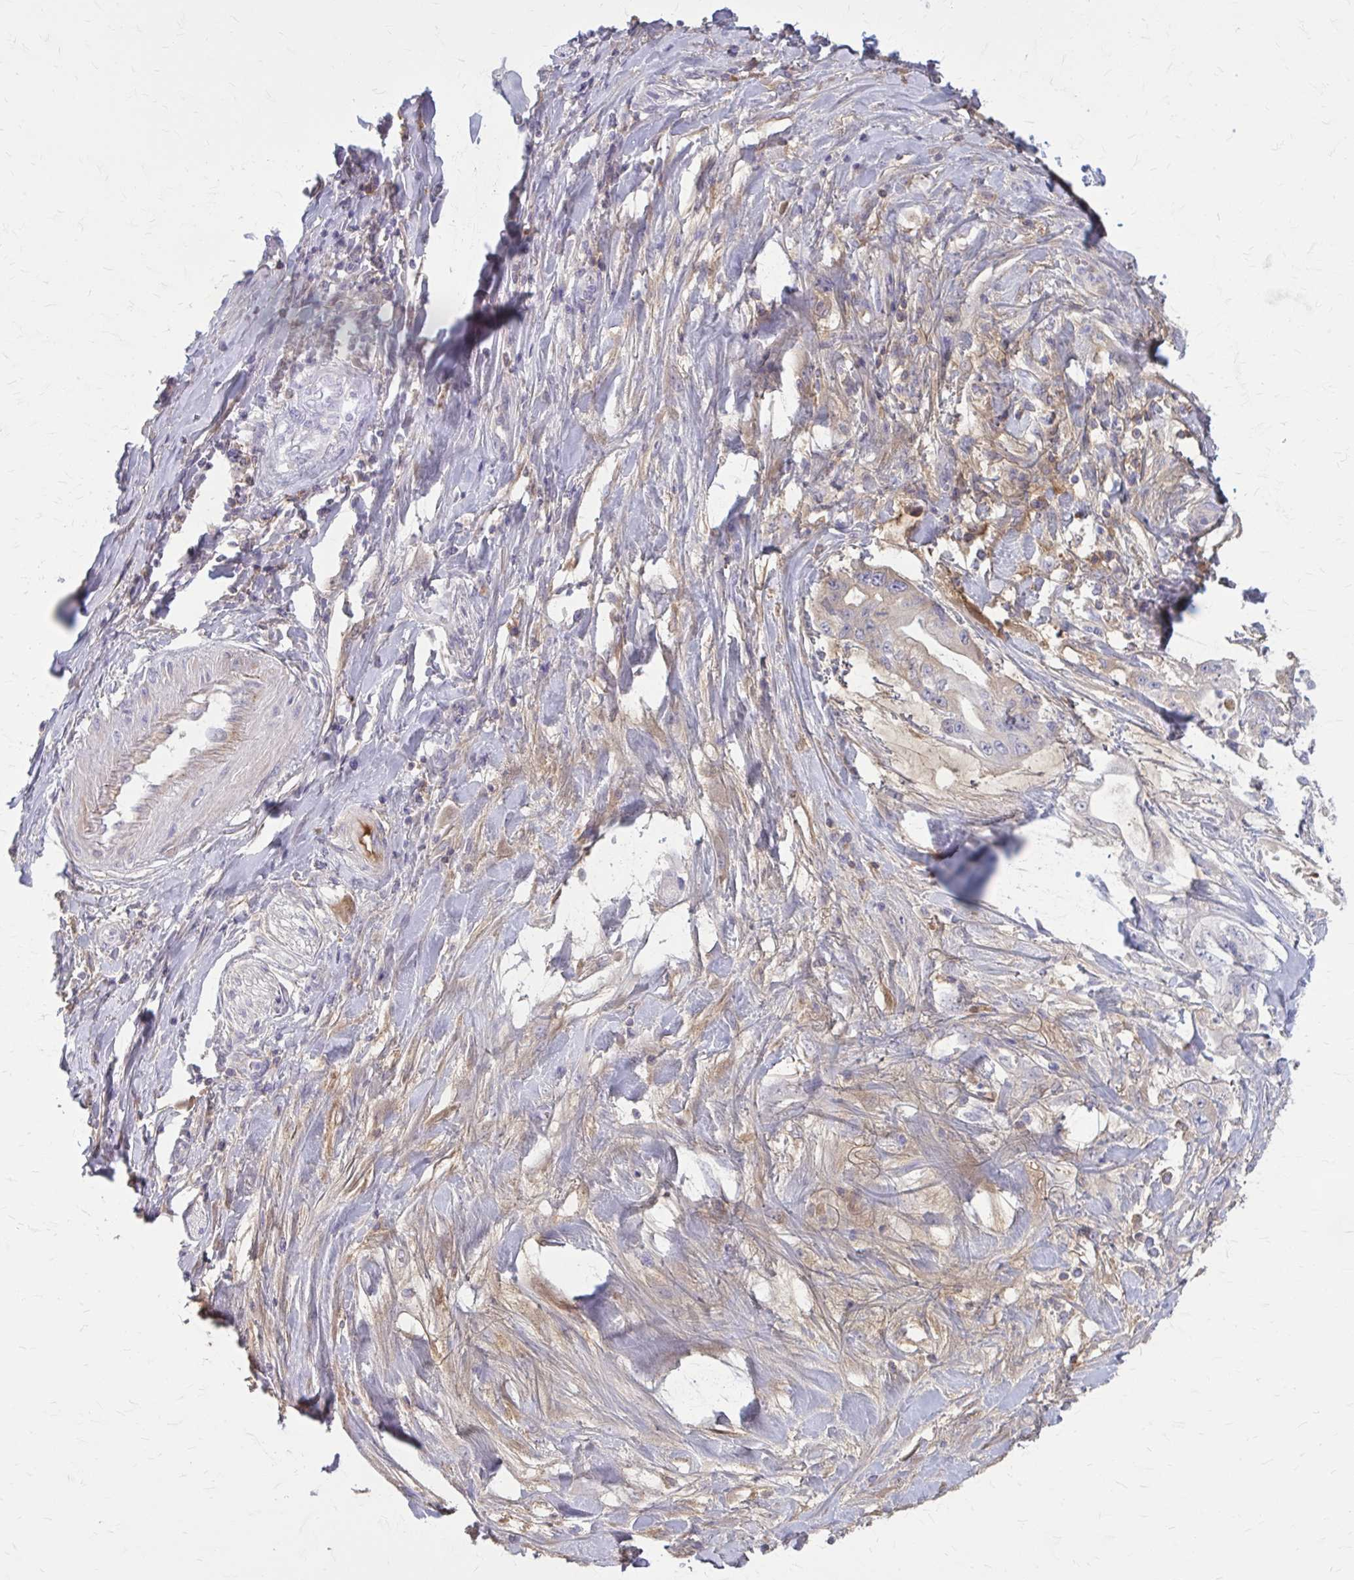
{"staining": {"intensity": "negative", "quantity": "none", "location": "none"}, "tissue": "pancreatic cancer", "cell_type": "Tumor cells", "image_type": "cancer", "snomed": [{"axis": "morphology", "description": "Adenocarcinoma, NOS"}, {"axis": "topography", "description": "Pancreas"}], "caption": "Immunohistochemistry of pancreatic cancer (adenocarcinoma) displays no positivity in tumor cells.", "gene": "SERPIND1", "patient": {"sex": "female", "age": 61}}